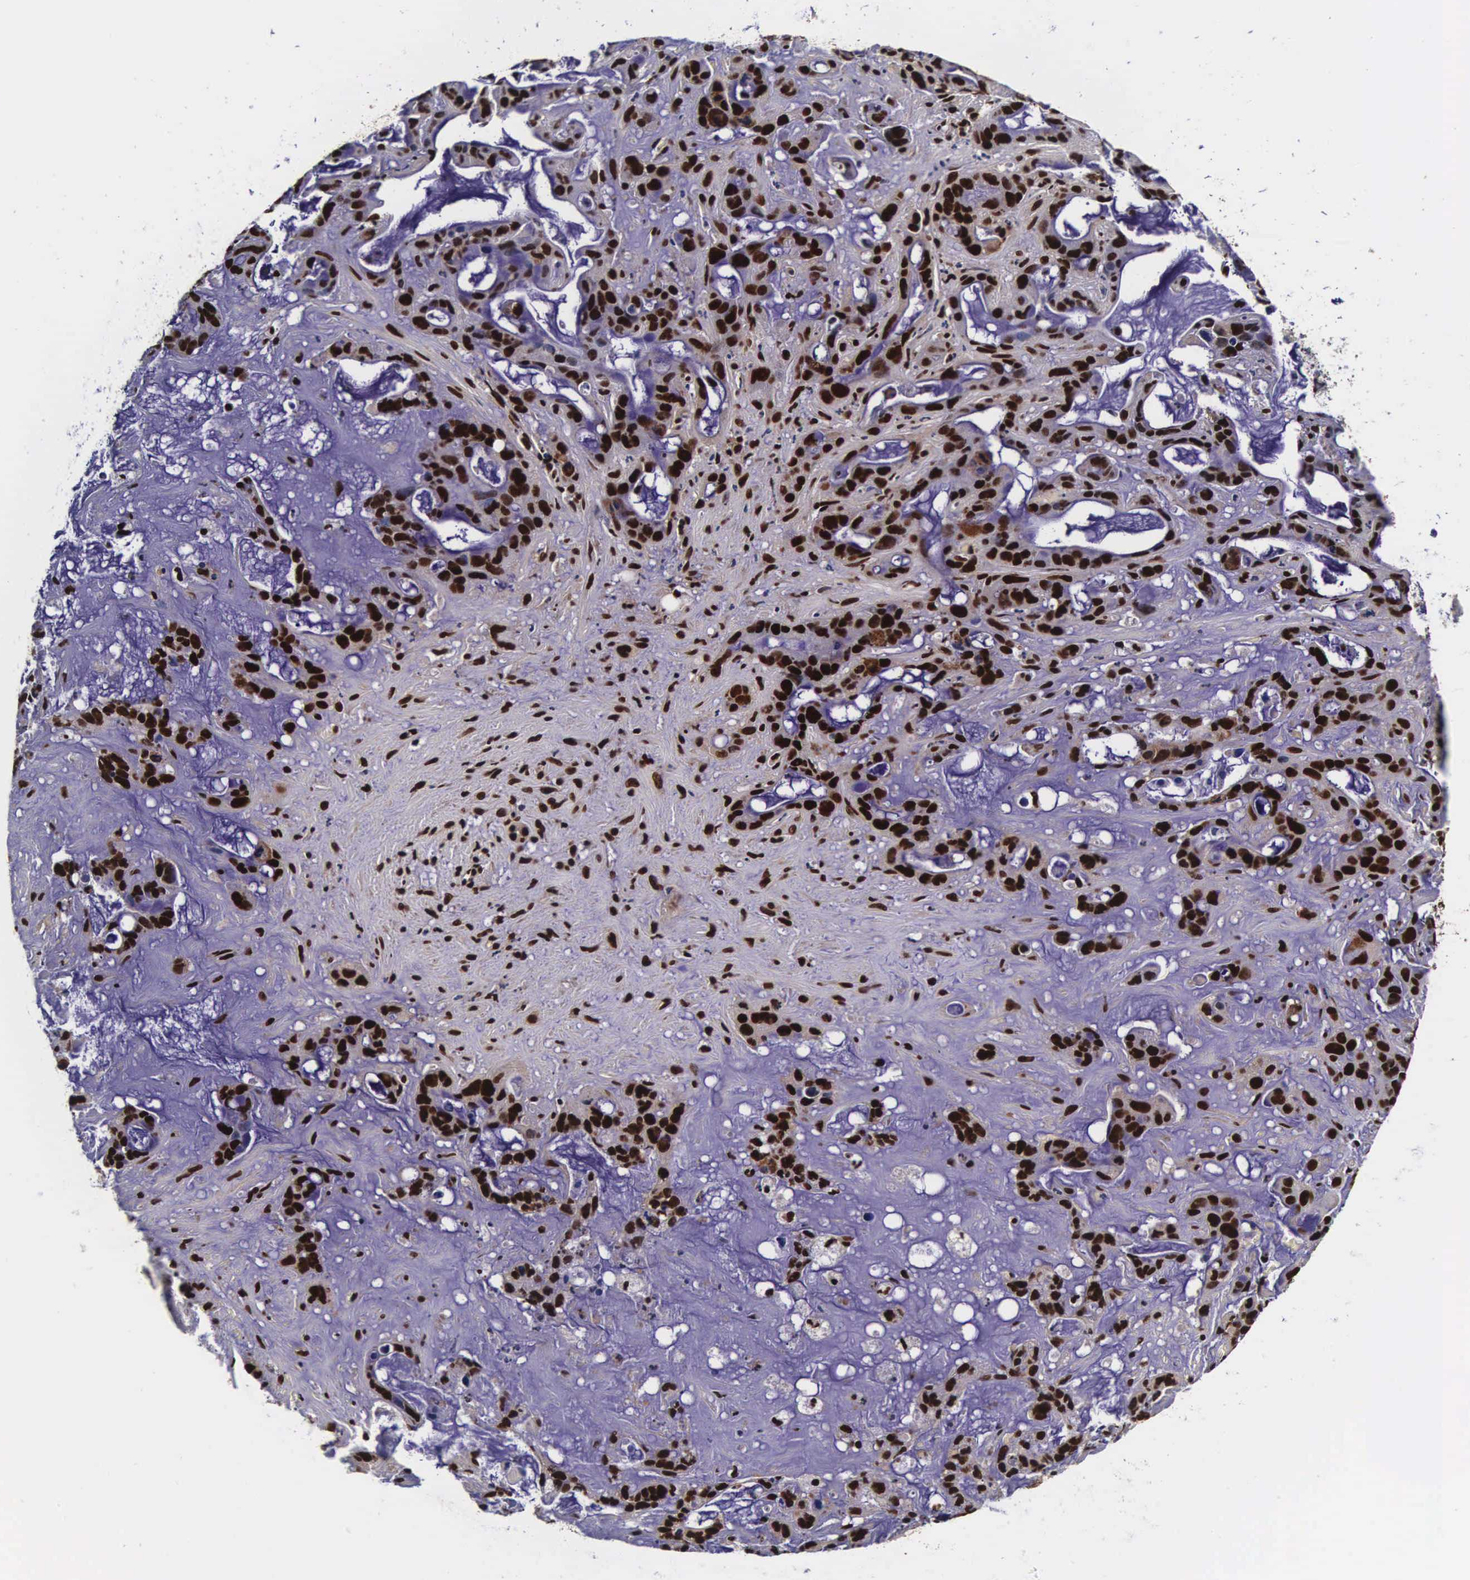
{"staining": {"intensity": "strong", "quantity": ">75%", "location": "nuclear"}, "tissue": "liver cancer", "cell_type": "Tumor cells", "image_type": "cancer", "snomed": [{"axis": "morphology", "description": "Cholangiocarcinoma"}, {"axis": "topography", "description": "Liver"}], "caption": "Strong nuclear staining for a protein is appreciated in about >75% of tumor cells of liver cancer (cholangiocarcinoma) using immunohistochemistry.", "gene": "PABPN1", "patient": {"sex": "female", "age": 65}}